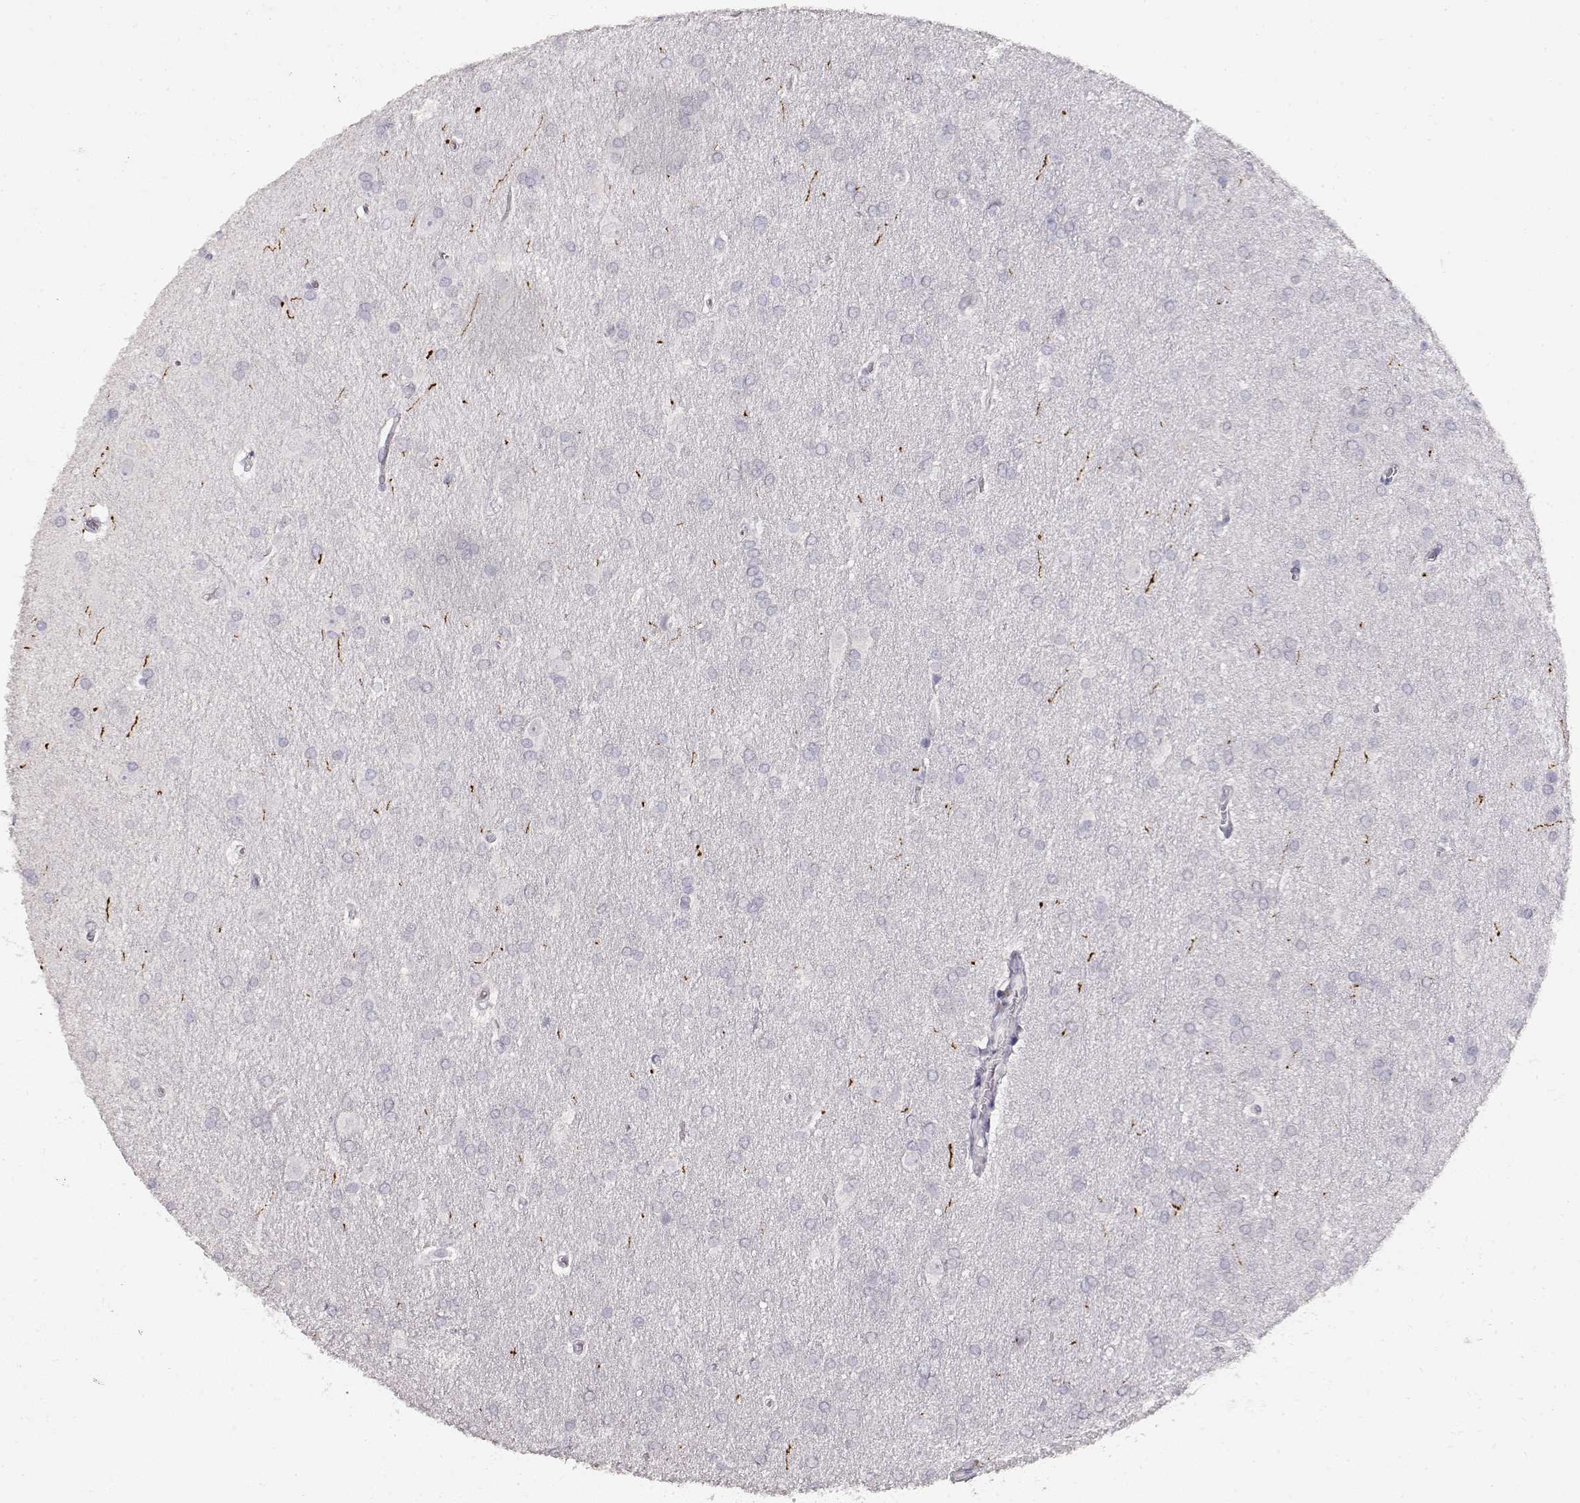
{"staining": {"intensity": "negative", "quantity": "none", "location": "none"}, "tissue": "glioma", "cell_type": "Tumor cells", "image_type": "cancer", "snomed": [{"axis": "morphology", "description": "Glioma, malignant, Low grade"}, {"axis": "topography", "description": "Brain"}], "caption": "Immunohistochemistry (IHC) micrograph of human glioma stained for a protein (brown), which exhibits no expression in tumor cells. (DAB (3,3'-diaminobenzidine) immunohistochemistry, high magnification).", "gene": "TPH2", "patient": {"sex": "female", "age": 32}}